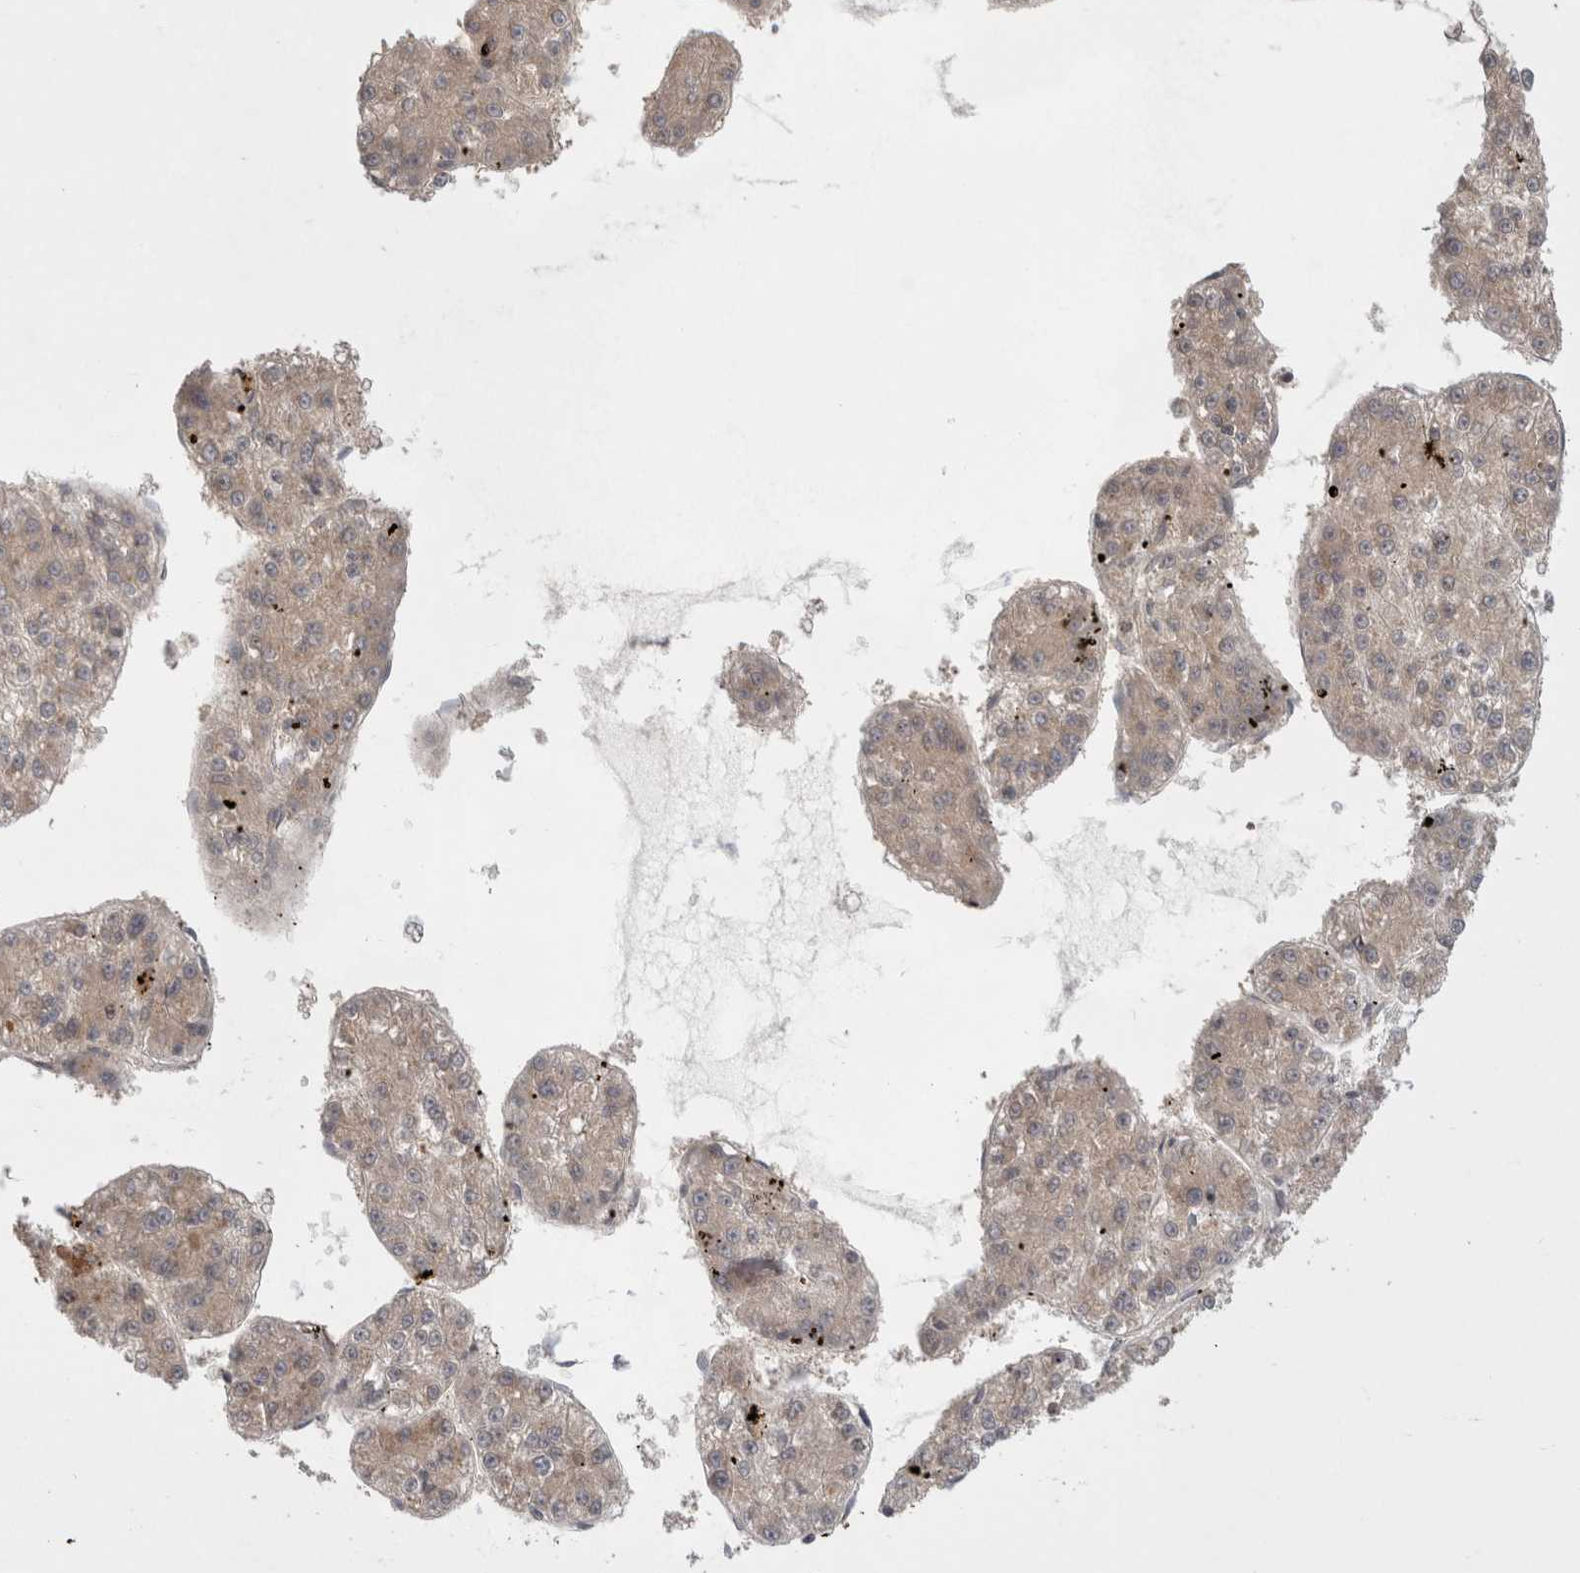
{"staining": {"intensity": "weak", "quantity": "<25%", "location": "cytoplasmic/membranous"}, "tissue": "liver cancer", "cell_type": "Tumor cells", "image_type": "cancer", "snomed": [{"axis": "morphology", "description": "Carcinoma, Hepatocellular, NOS"}, {"axis": "topography", "description": "Liver"}], "caption": "Immunohistochemistry image of neoplastic tissue: liver hepatocellular carcinoma stained with DAB displays no significant protein expression in tumor cells. (Stains: DAB IHC with hematoxylin counter stain, Microscopy: brightfield microscopy at high magnification).", "gene": "HROB", "patient": {"sex": "female", "age": 73}}